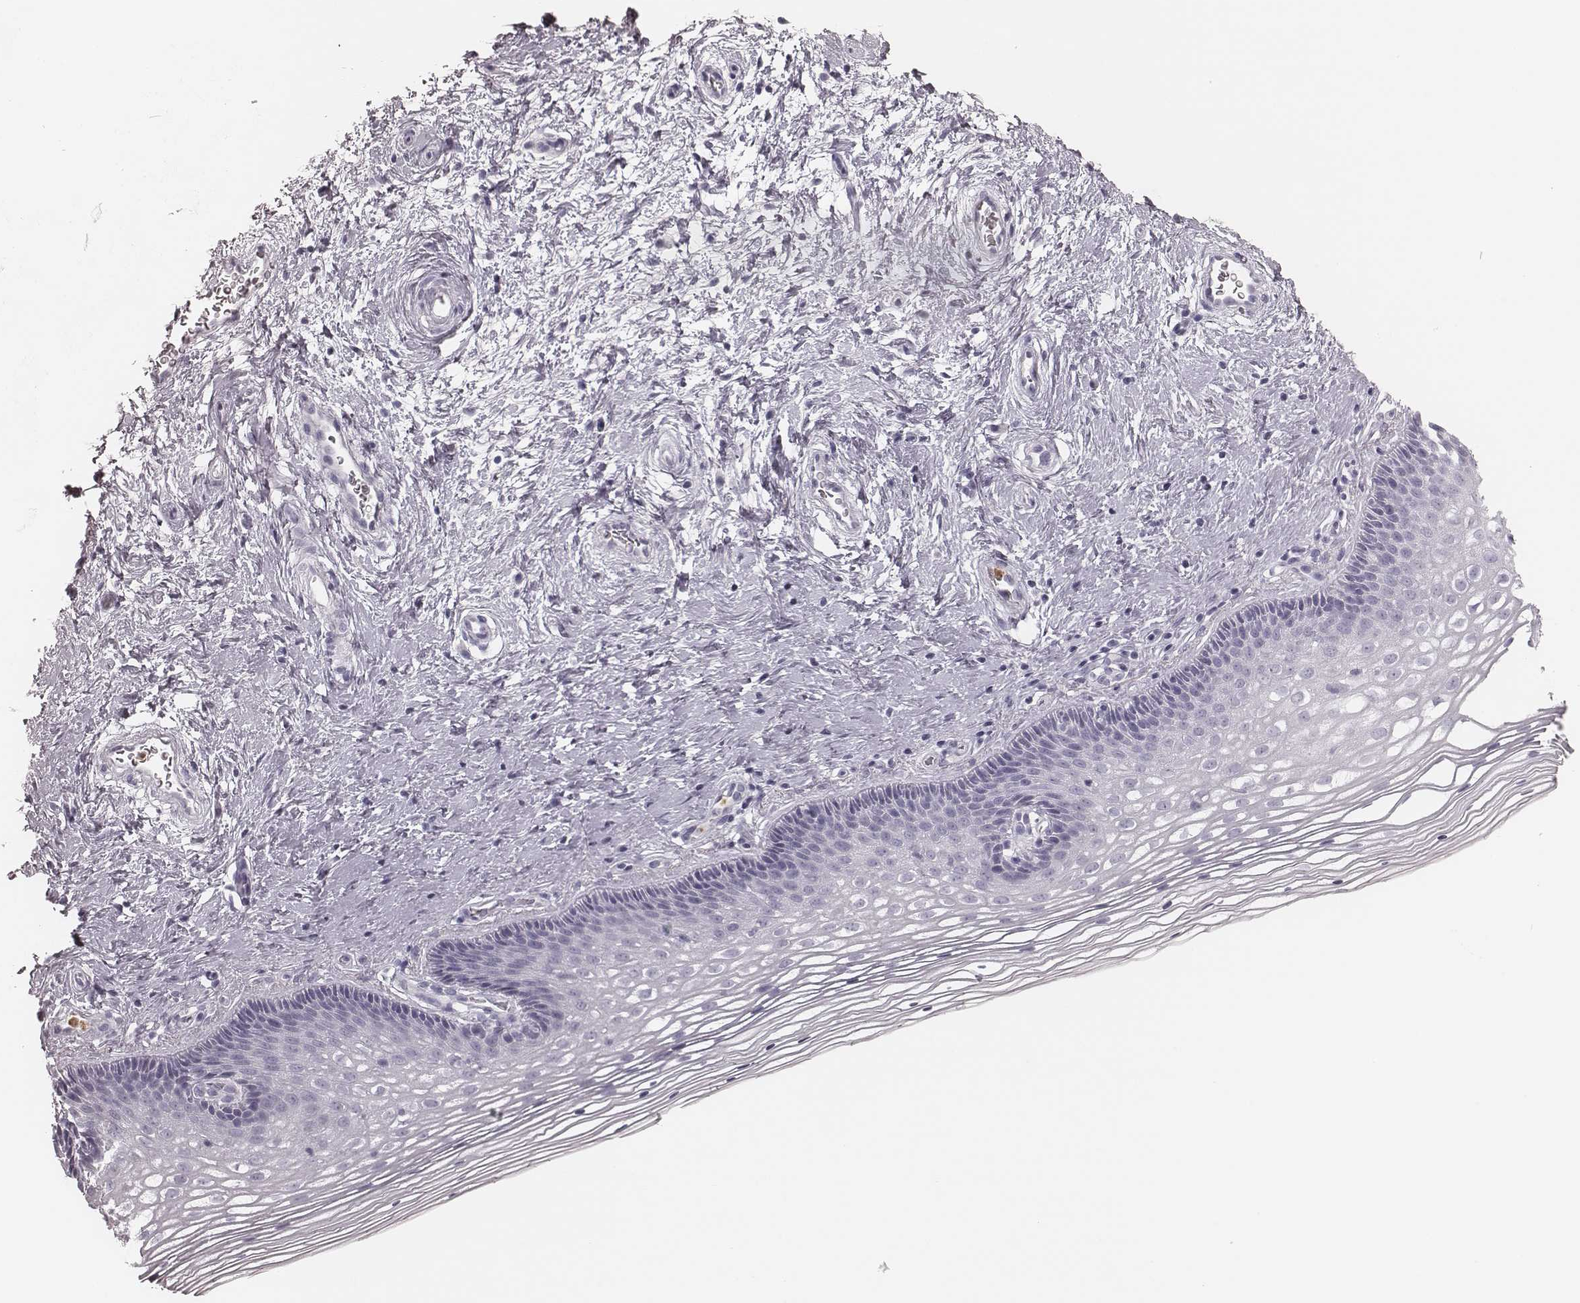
{"staining": {"intensity": "negative", "quantity": "none", "location": "none"}, "tissue": "cervix", "cell_type": "Glandular cells", "image_type": "normal", "snomed": [{"axis": "morphology", "description": "Normal tissue, NOS"}, {"axis": "topography", "description": "Cervix"}], "caption": "DAB (3,3'-diaminobenzidine) immunohistochemical staining of benign cervix shows no significant expression in glandular cells. (Stains: DAB (3,3'-diaminobenzidine) immunohistochemistry (IHC) with hematoxylin counter stain, Microscopy: brightfield microscopy at high magnification).", "gene": "ELANE", "patient": {"sex": "female", "age": 34}}